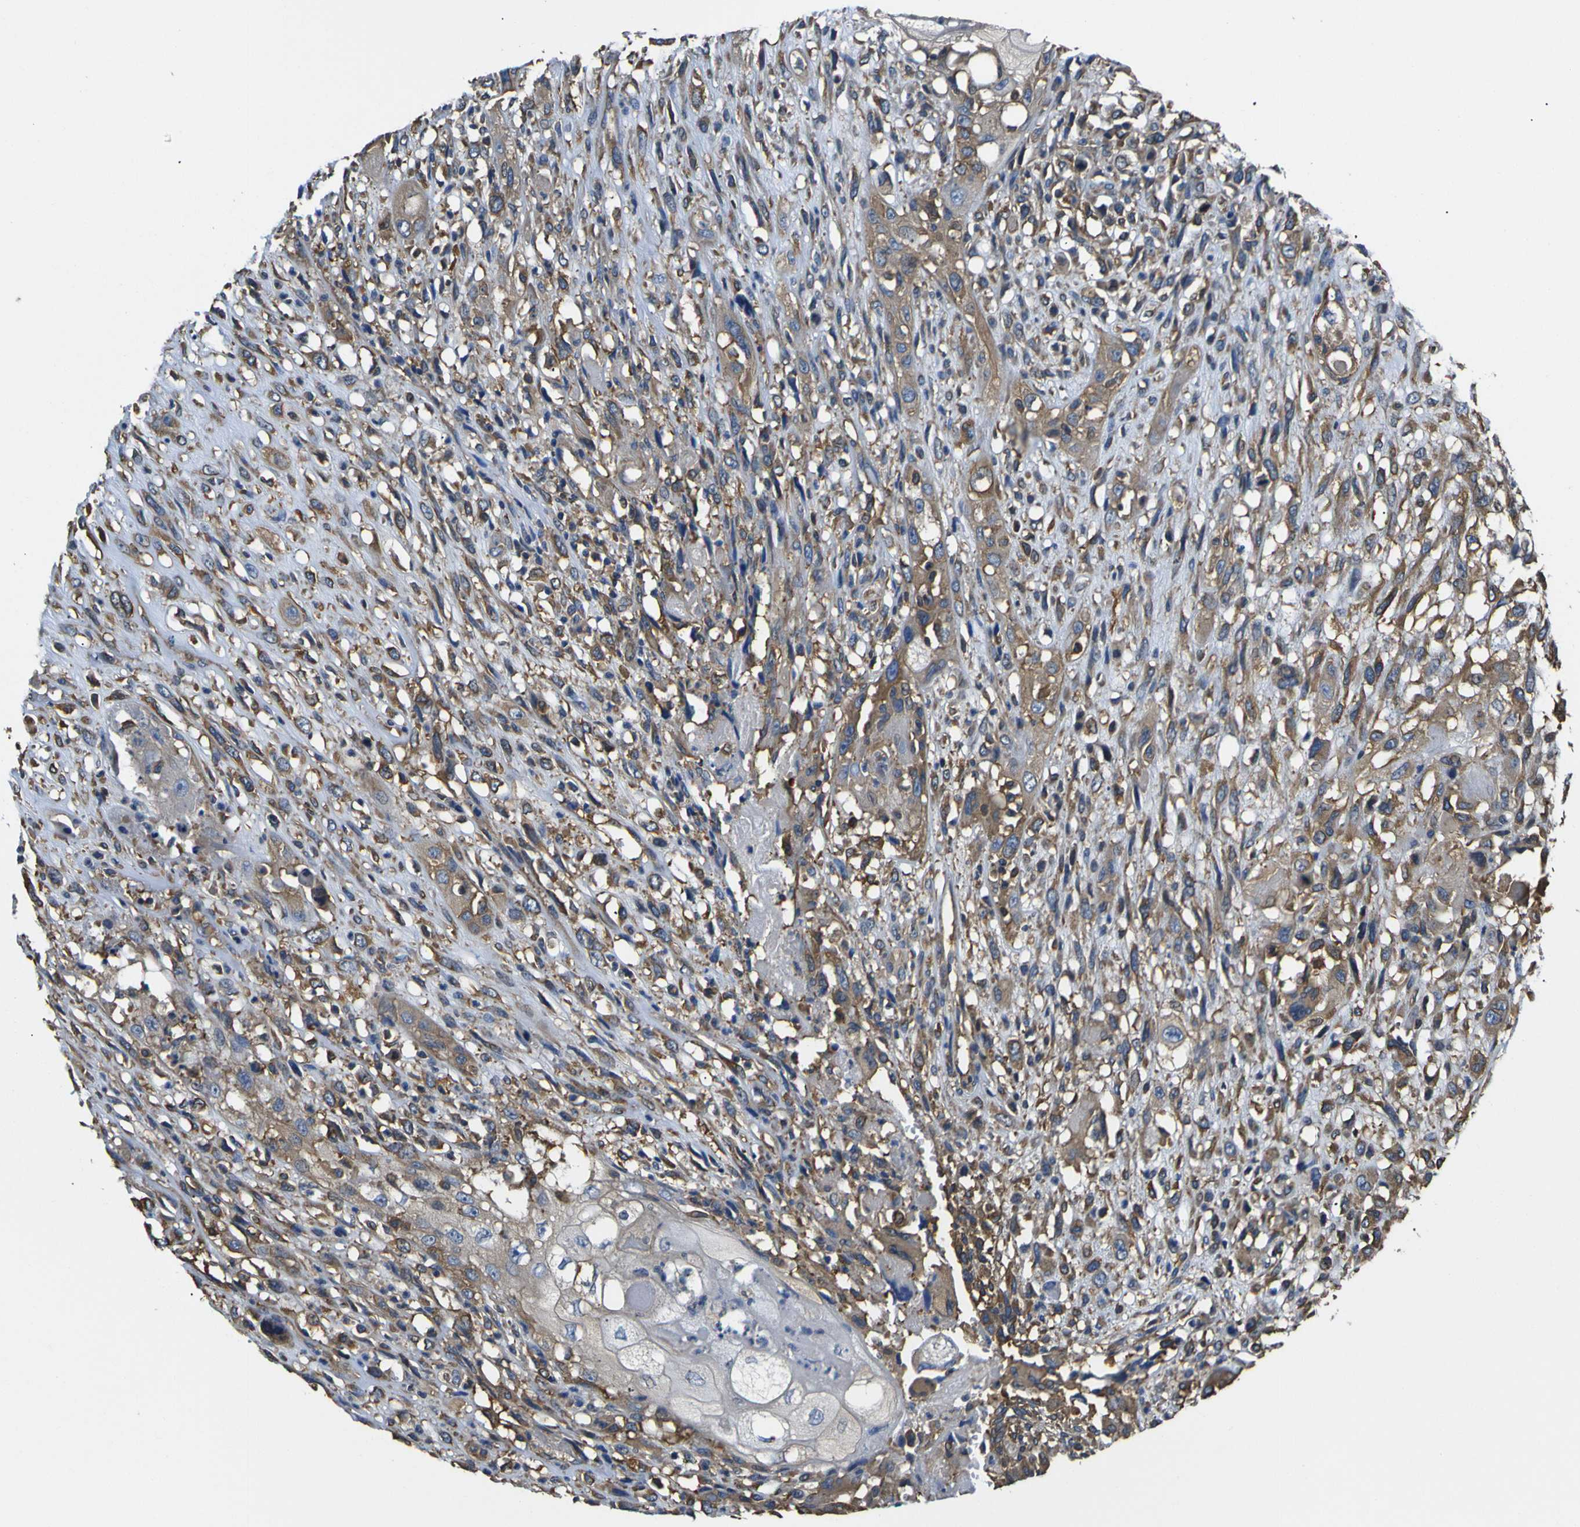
{"staining": {"intensity": "moderate", "quantity": ">75%", "location": "cytoplasmic/membranous"}, "tissue": "head and neck cancer", "cell_type": "Tumor cells", "image_type": "cancer", "snomed": [{"axis": "morphology", "description": "Necrosis, NOS"}, {"axis": "morphology", "description": "Neoplasm, malignant, NOS"}, {"axis": "topography", "description": "Salivary gland"}, {"axis": "topography", "description": "Head-Neck"}], "caption": "Tumor cells exhibit medium levels of moderate cytoplasmic/membranous staining in approximately >75% of cells in human malignant neoplasm (head and neck).", "gene": "TUBB", "patient": {"sex": "male", "age": 43}}